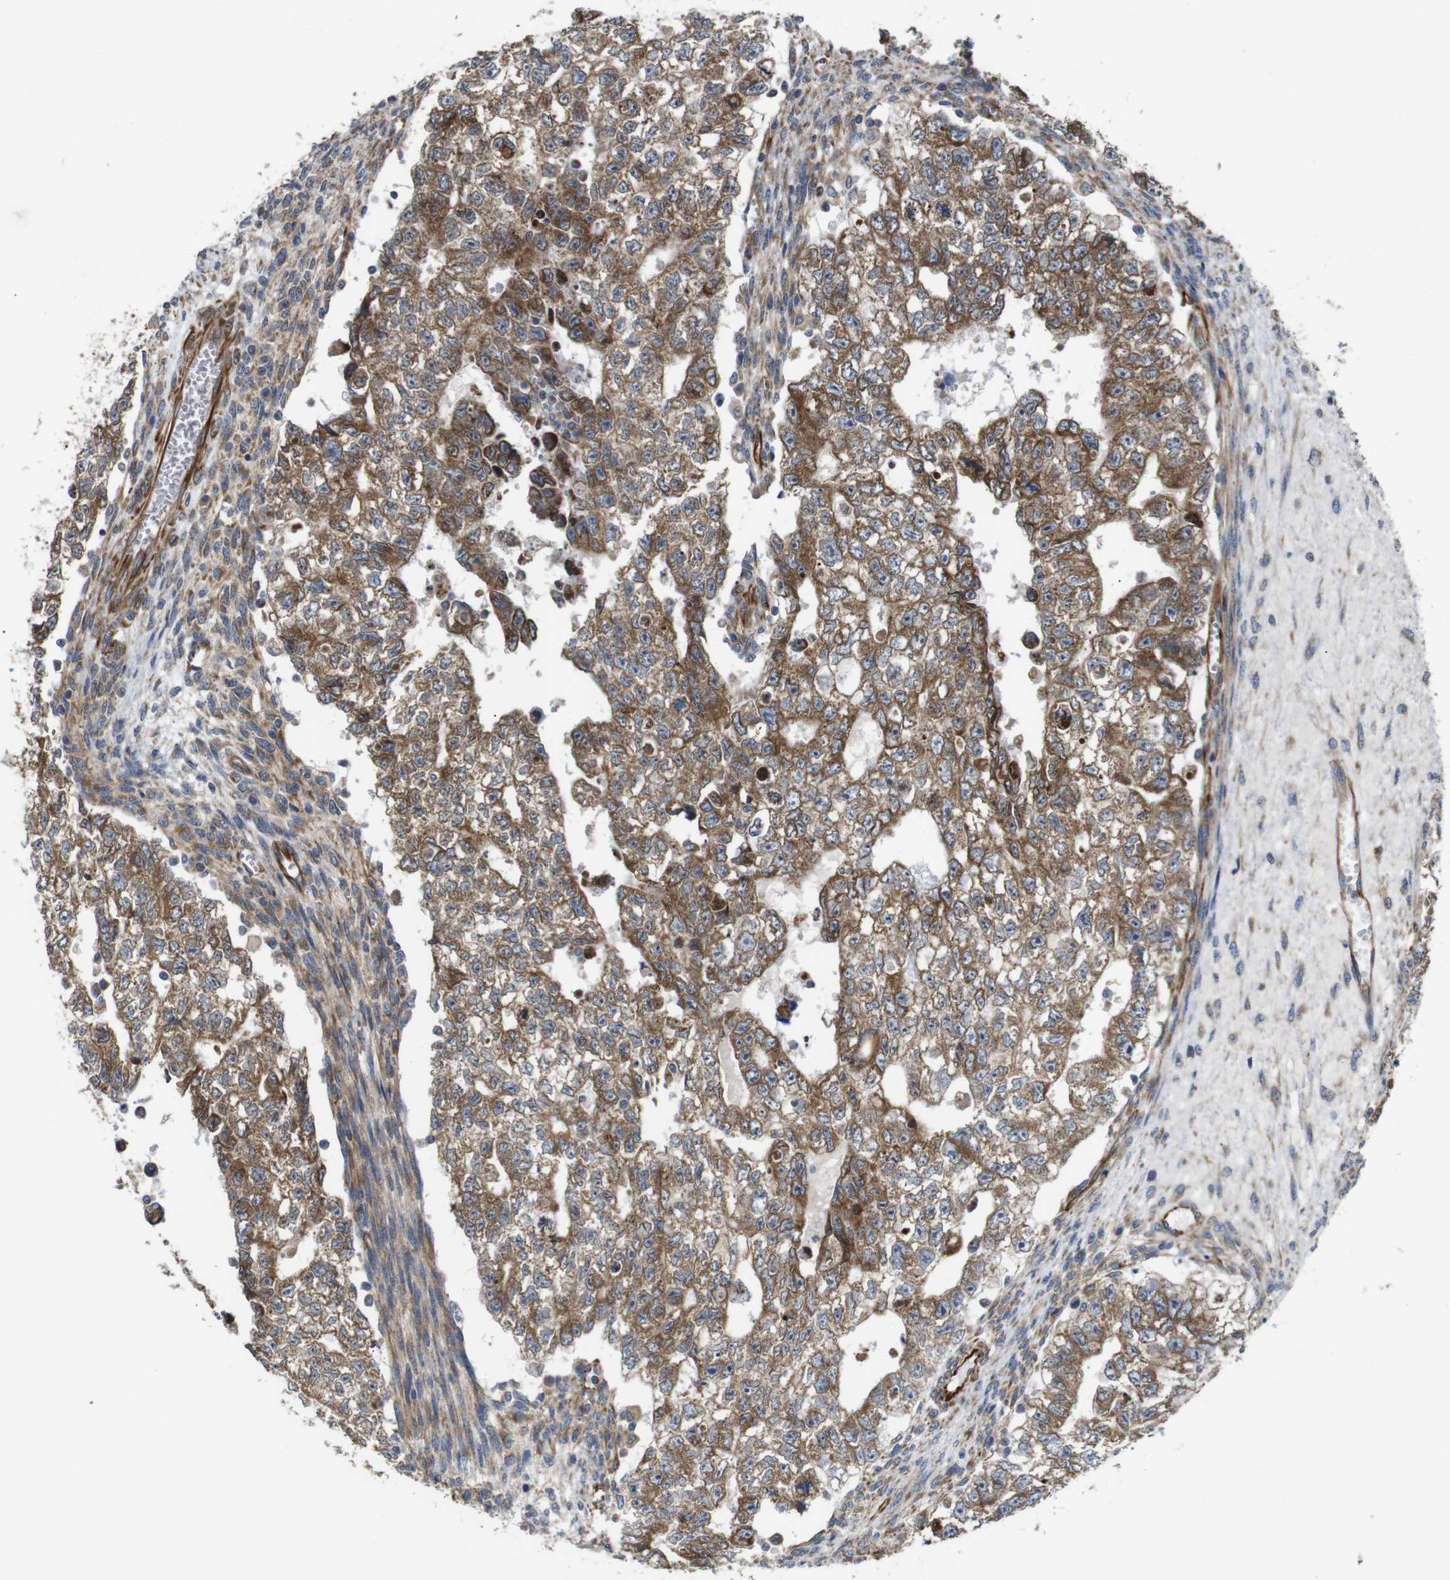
{"staining": {"intensity": "moderate", "quantity": ">75%", "location": "cytoplasmic/membranous"}, "tissue": "testis cancer", "cell_type": "Tumor cells", "image_type": "cancer", "snomed": [{"axis": "morphology", "description": "Seminoma, NOS"}, {"axis": "morphology", "description": "Carcinoma, Embryonal, NOS"}, {"axis": "topography", "description": "Testis"}], "caption": "High-magnification brightfield microscopy of testis cancer (seminoma) stained with DAB (brown) and counterstained with hematoxylin (blue). tumor cells exhibit moderate cytoplasmic/membranous staining is present in approximately>75% of cells.", "gene": "POMK", "patient": {"sex": "male", "age": 38}}